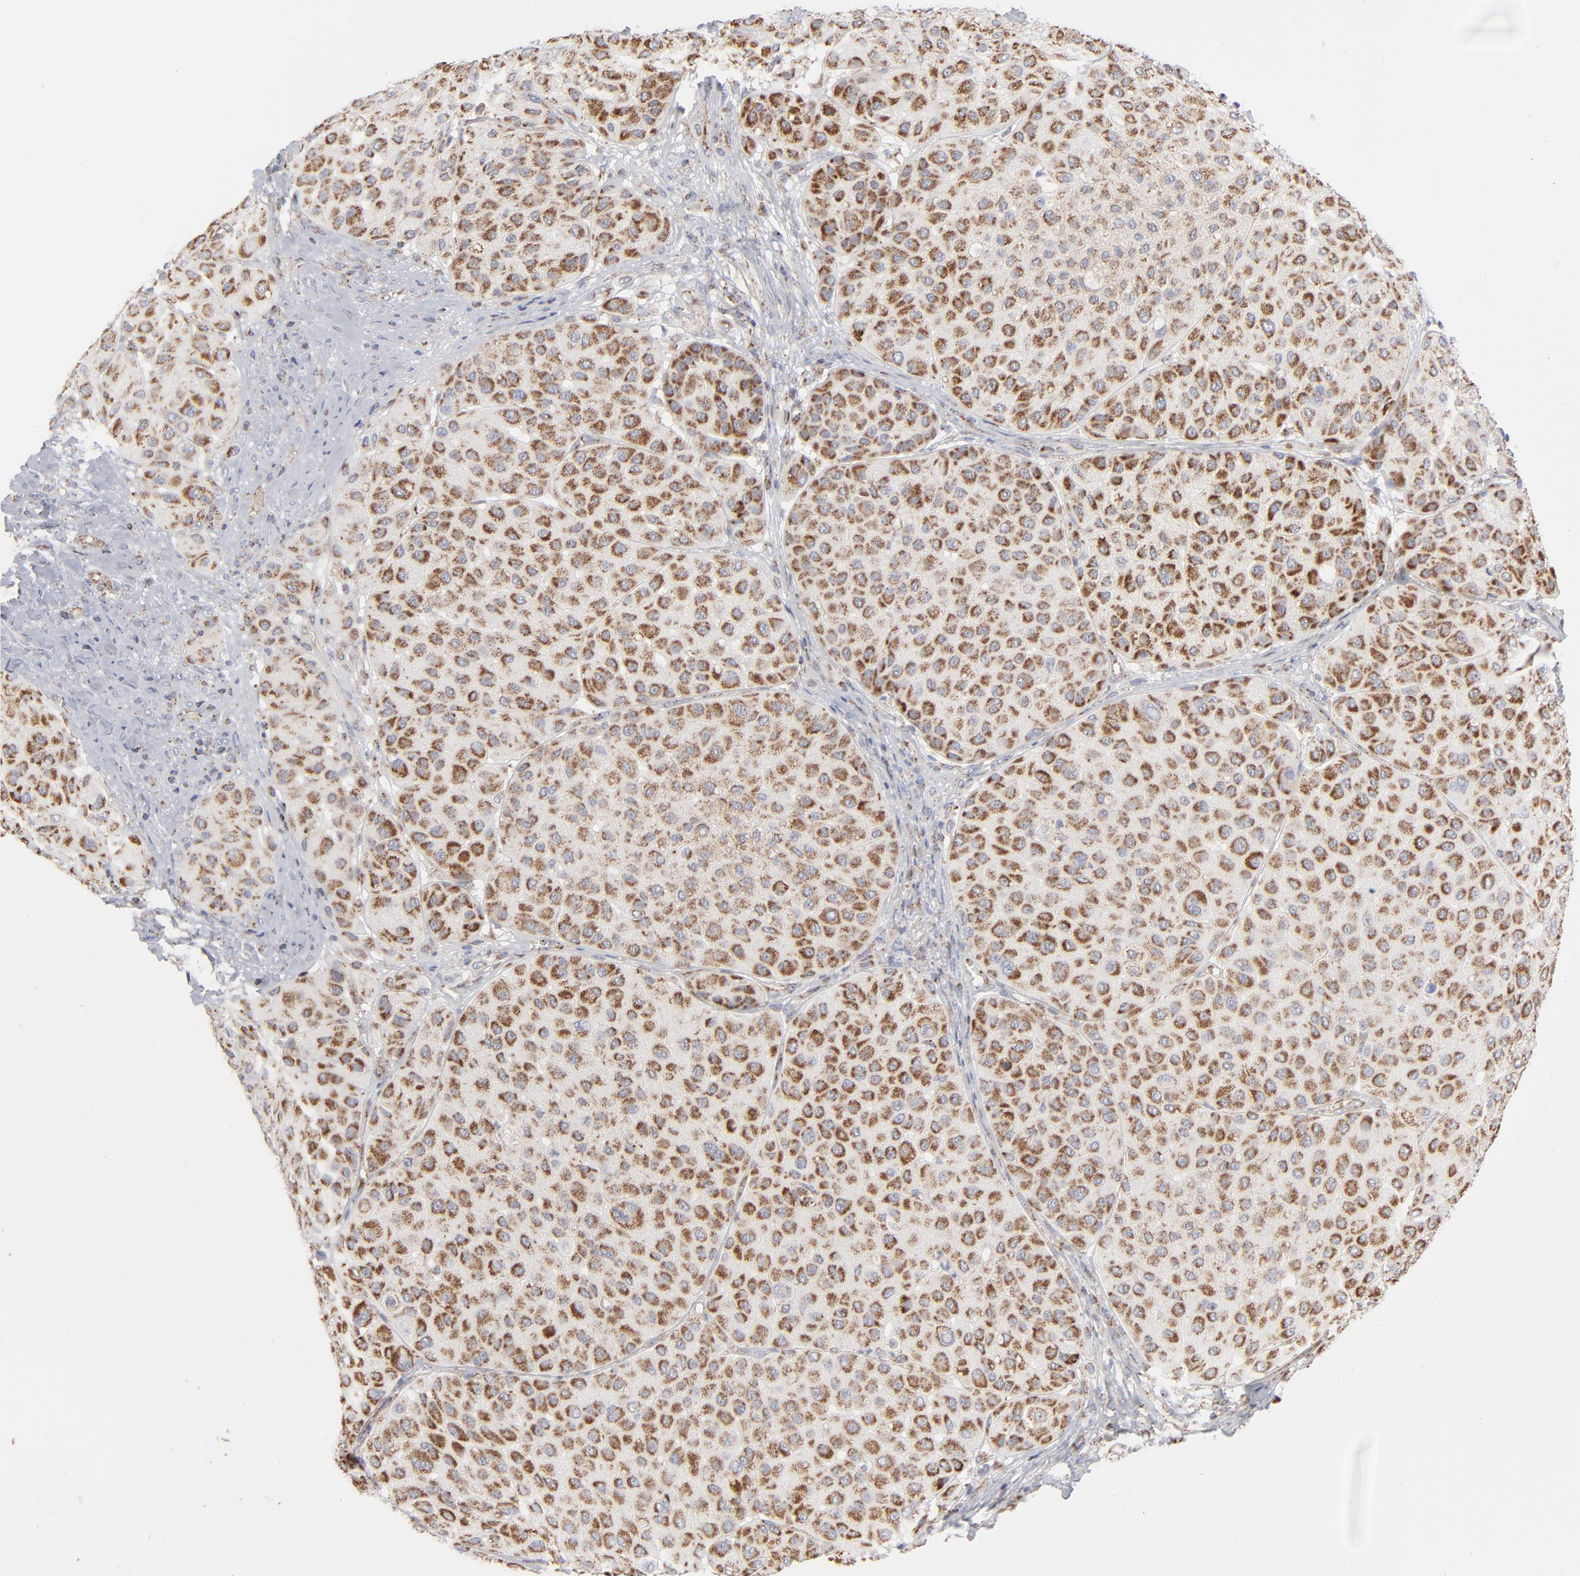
{"staining": {"intensity": "strong", "quantity": ">75%", "location": "cytoplasmic/membranous"}, "tissue": "melanoma", "cell_type": "Tumor cells", "image_type": "cancer", "snomed": [{"axis": "morphology", "description": "Normal tissue, NOS"}, {"axis": "morphology", "description": "Malignant melanoma, Metastatic site"}, {"axis": "topography", "description": "Skin"}], "caption": "Immunohistochemistry (IHC) (DAB (3,3'-diaminobenzidine)) staining of melanoma demonstrates strong cytoplasmic/membranous protein staining in about >75% of tumor cells. (DAB = brown stain, brightfield microscopy at high magnification).", "gene": "ASB3", "patient": {"sex": "male", "age": 41}}